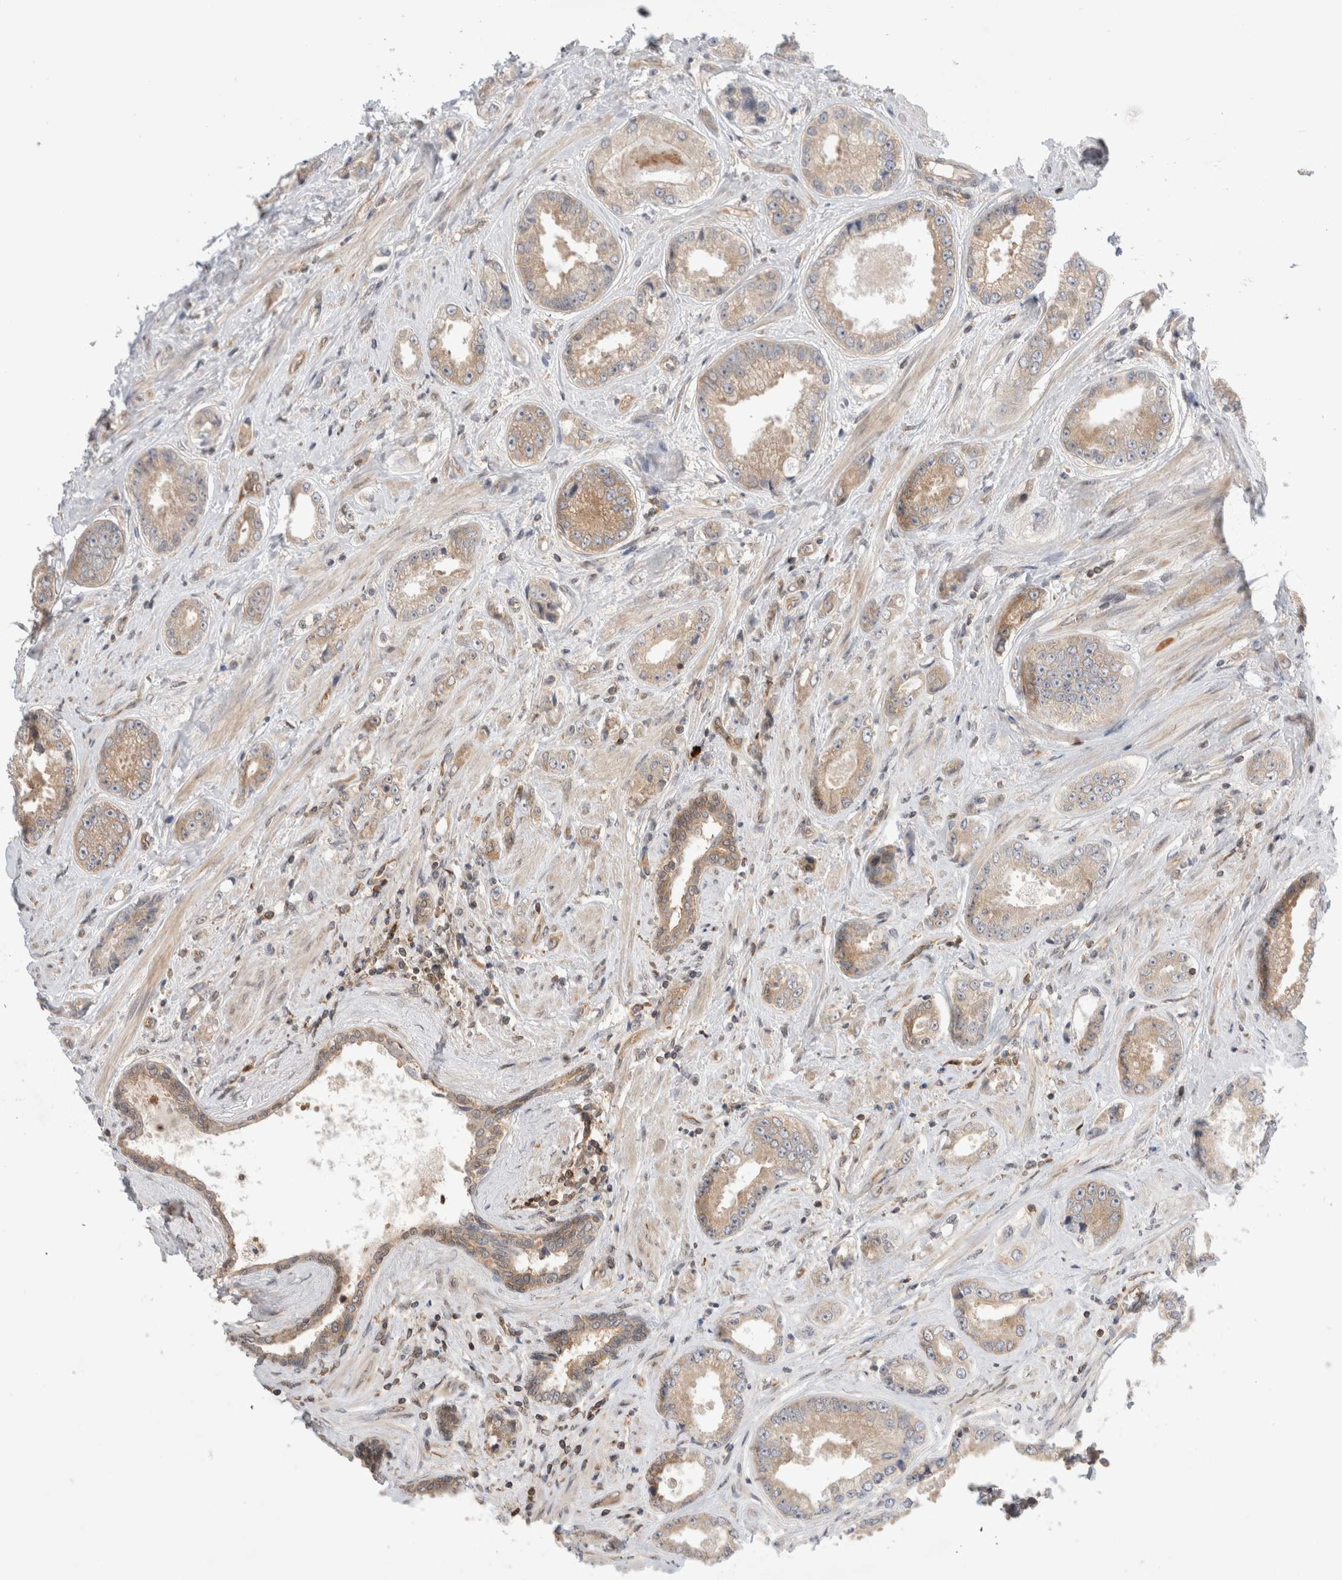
{"staining": {"intensity": "weak", "quantity": ">75%", "location": "cytoplasmic/membranous"}, "tissue": "prostate cancer", "cell_type": "Tumor cells", "image_type": "cancer", "snomed": [{"axis": "morphology", "description": "Adenocarcinoma, High grade"}, {"axis": "topography", "description": "Prostate"}], "caption": "Immunohistochemistry of human prostate cancer exhibits low levels of weak cytoplasmic/membranous staining in about >75% of tumor cells.", "gene": "NFKB1", "patient": {"sex": "male", "age": 61}}